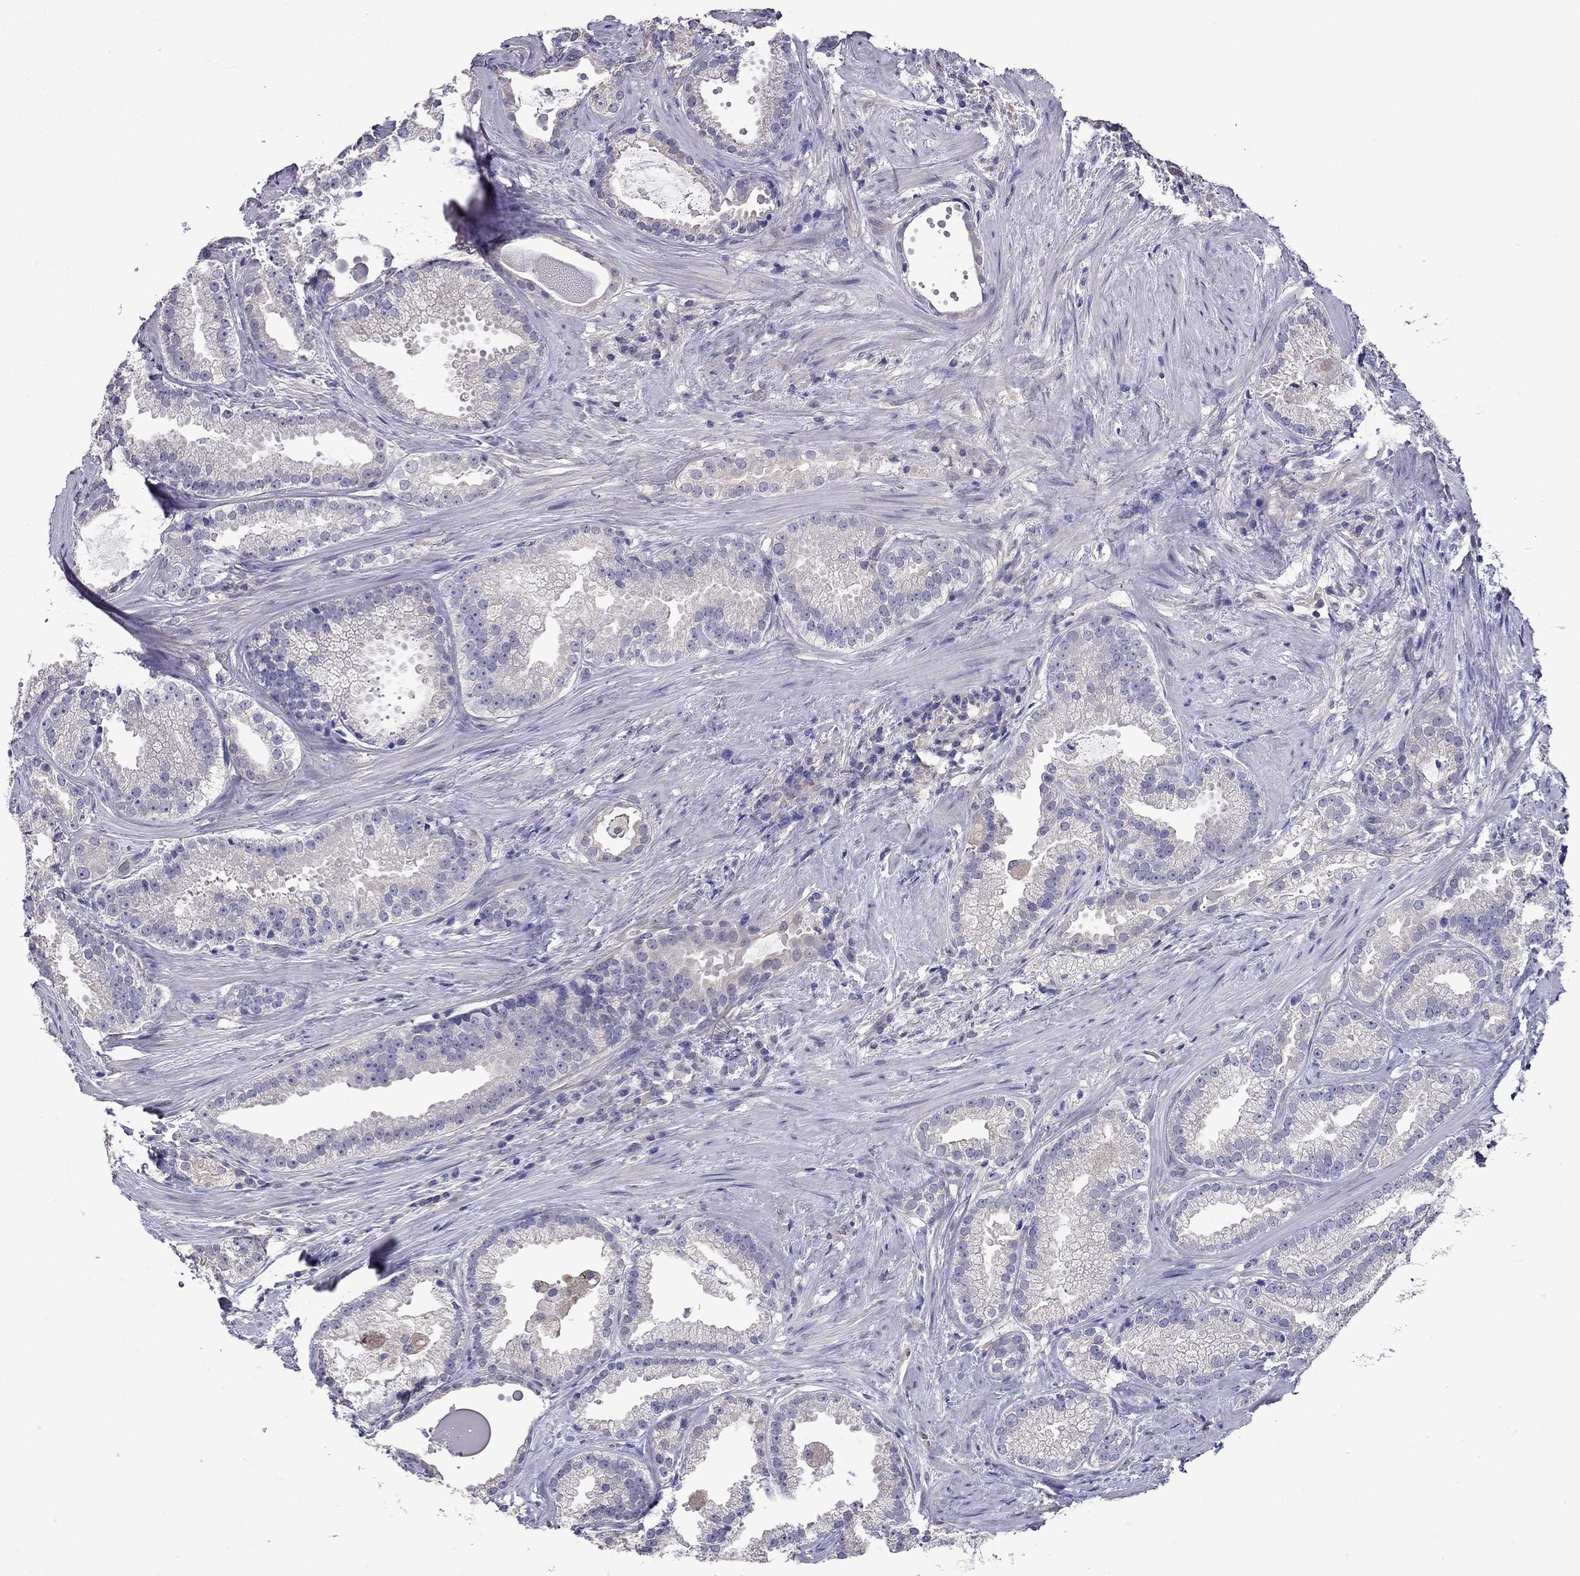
{"staining": {"intensity": "negative", "quantity": "none", "location": "none"}, "tissue": "prostate cancer", "cell_type": "Tumor cells", "image_type": "cancer", "snomed": [{"axis": "morphology", "description": "Adenocarcinoma, NOS"}, {"axis": "morphology", "description": "Adenocarcinoma, High grade"}, {"axis": "topography", "description": "Prostate"}], "caption": "IHC of human prostate cancer (adenocarcinoma) shows no expression in tumor cells.", "gene": "SCNN1D", "patient": {"sex": "male", "age": 64}}